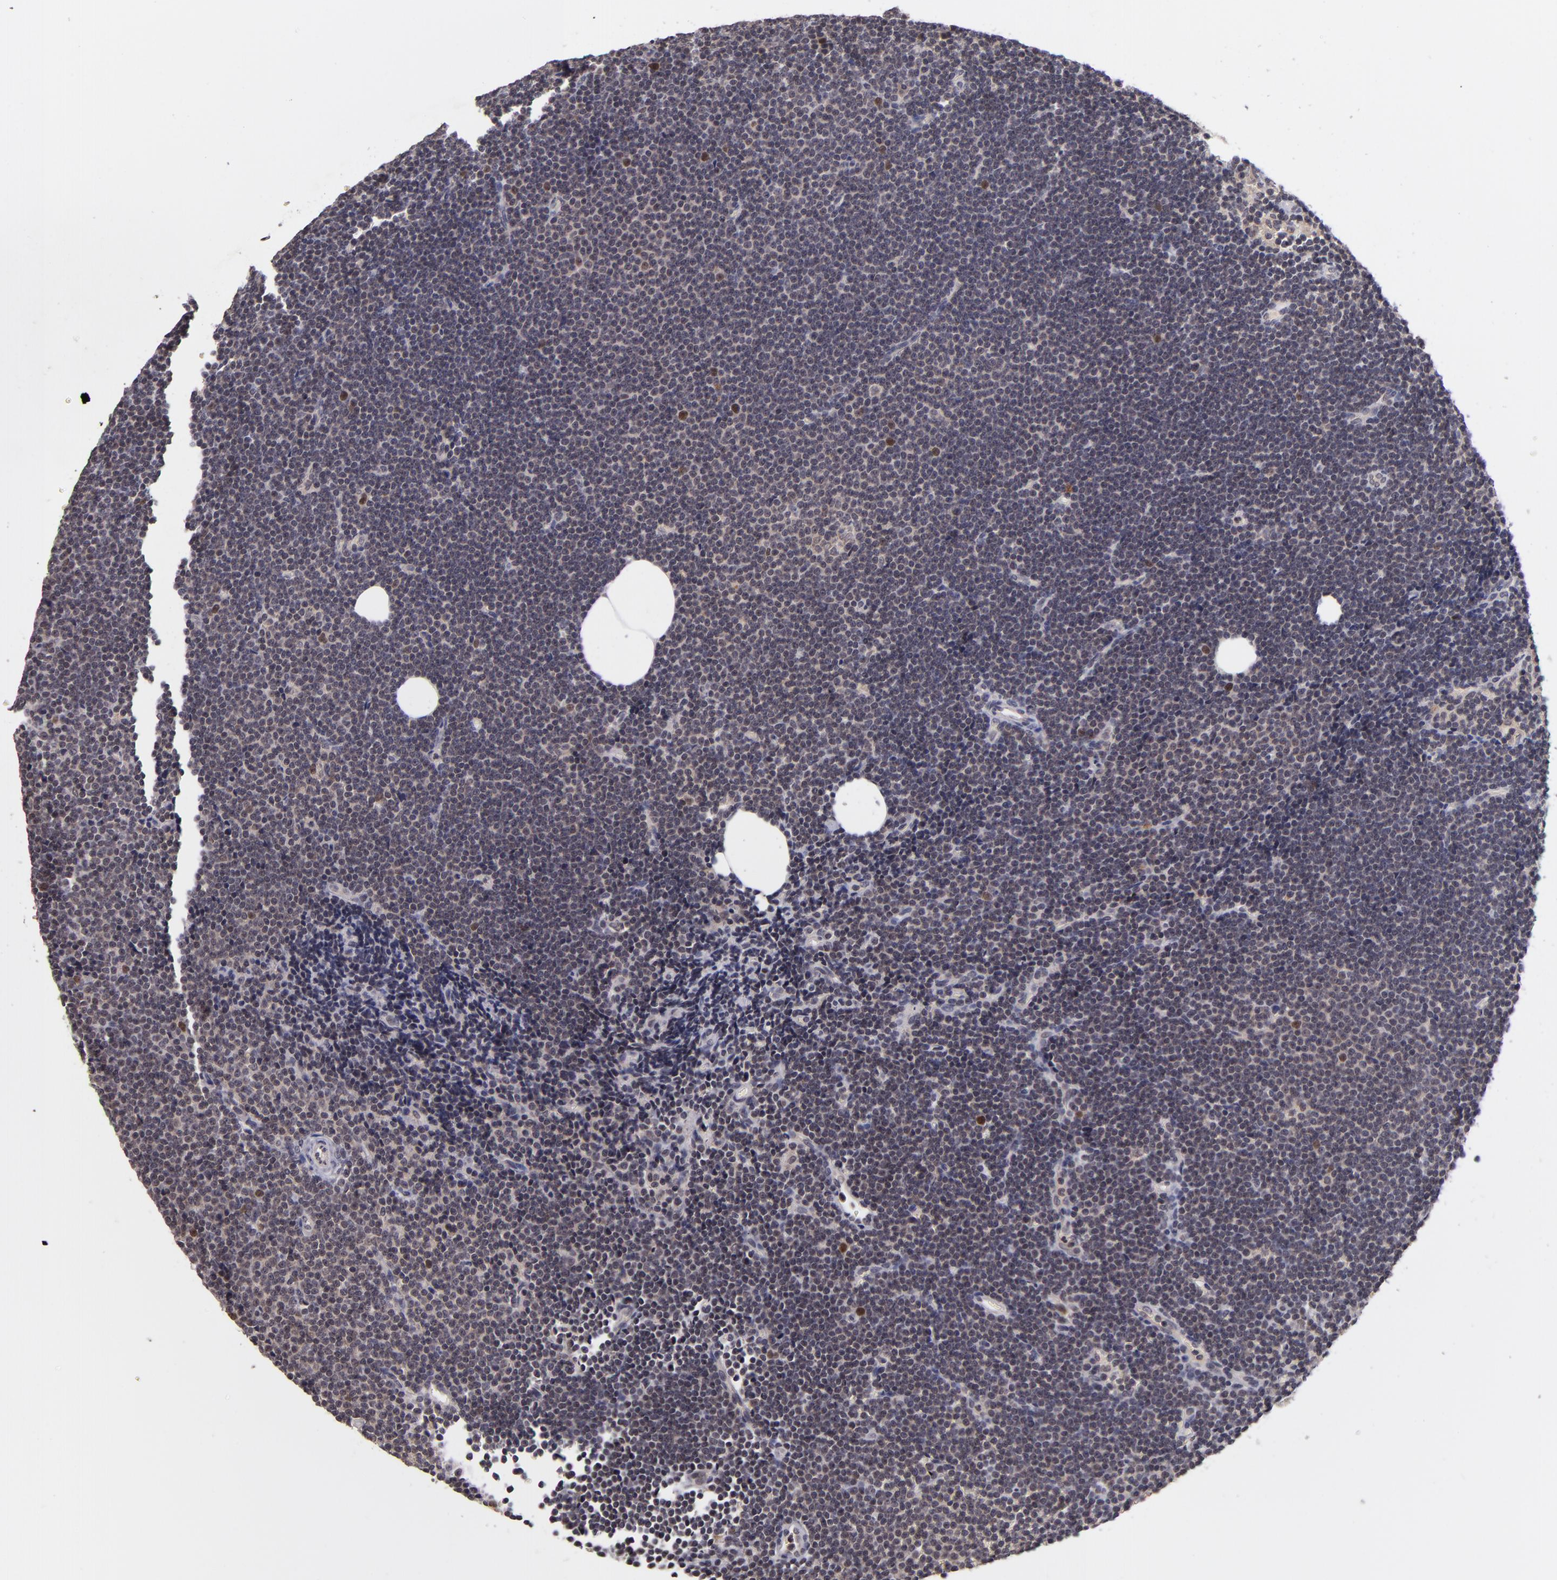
{"staining": {"intensity": "strong", "quantity": "<25%", "location": "nuclear"}, "tissue": "lymphoma", "cell_type": "Tumor cells", "image_type": "cancer", "snomed": [{"axis": "morphology", "description": "Malignant lymphoma, non-Hodgkin's type, Low grade"}, {"axis": "topography", "description": "Lymph node"}], "caption": "A high-resolution photomicrograph shows IHC staining of malignant lymphoma, non-Hodgkin's type (low-grade), which exhibits strong nuclear expression in approximately <25% of tumor cells.", "gene": "CDC7", "patient": {"sex": "female", "age": 73}}